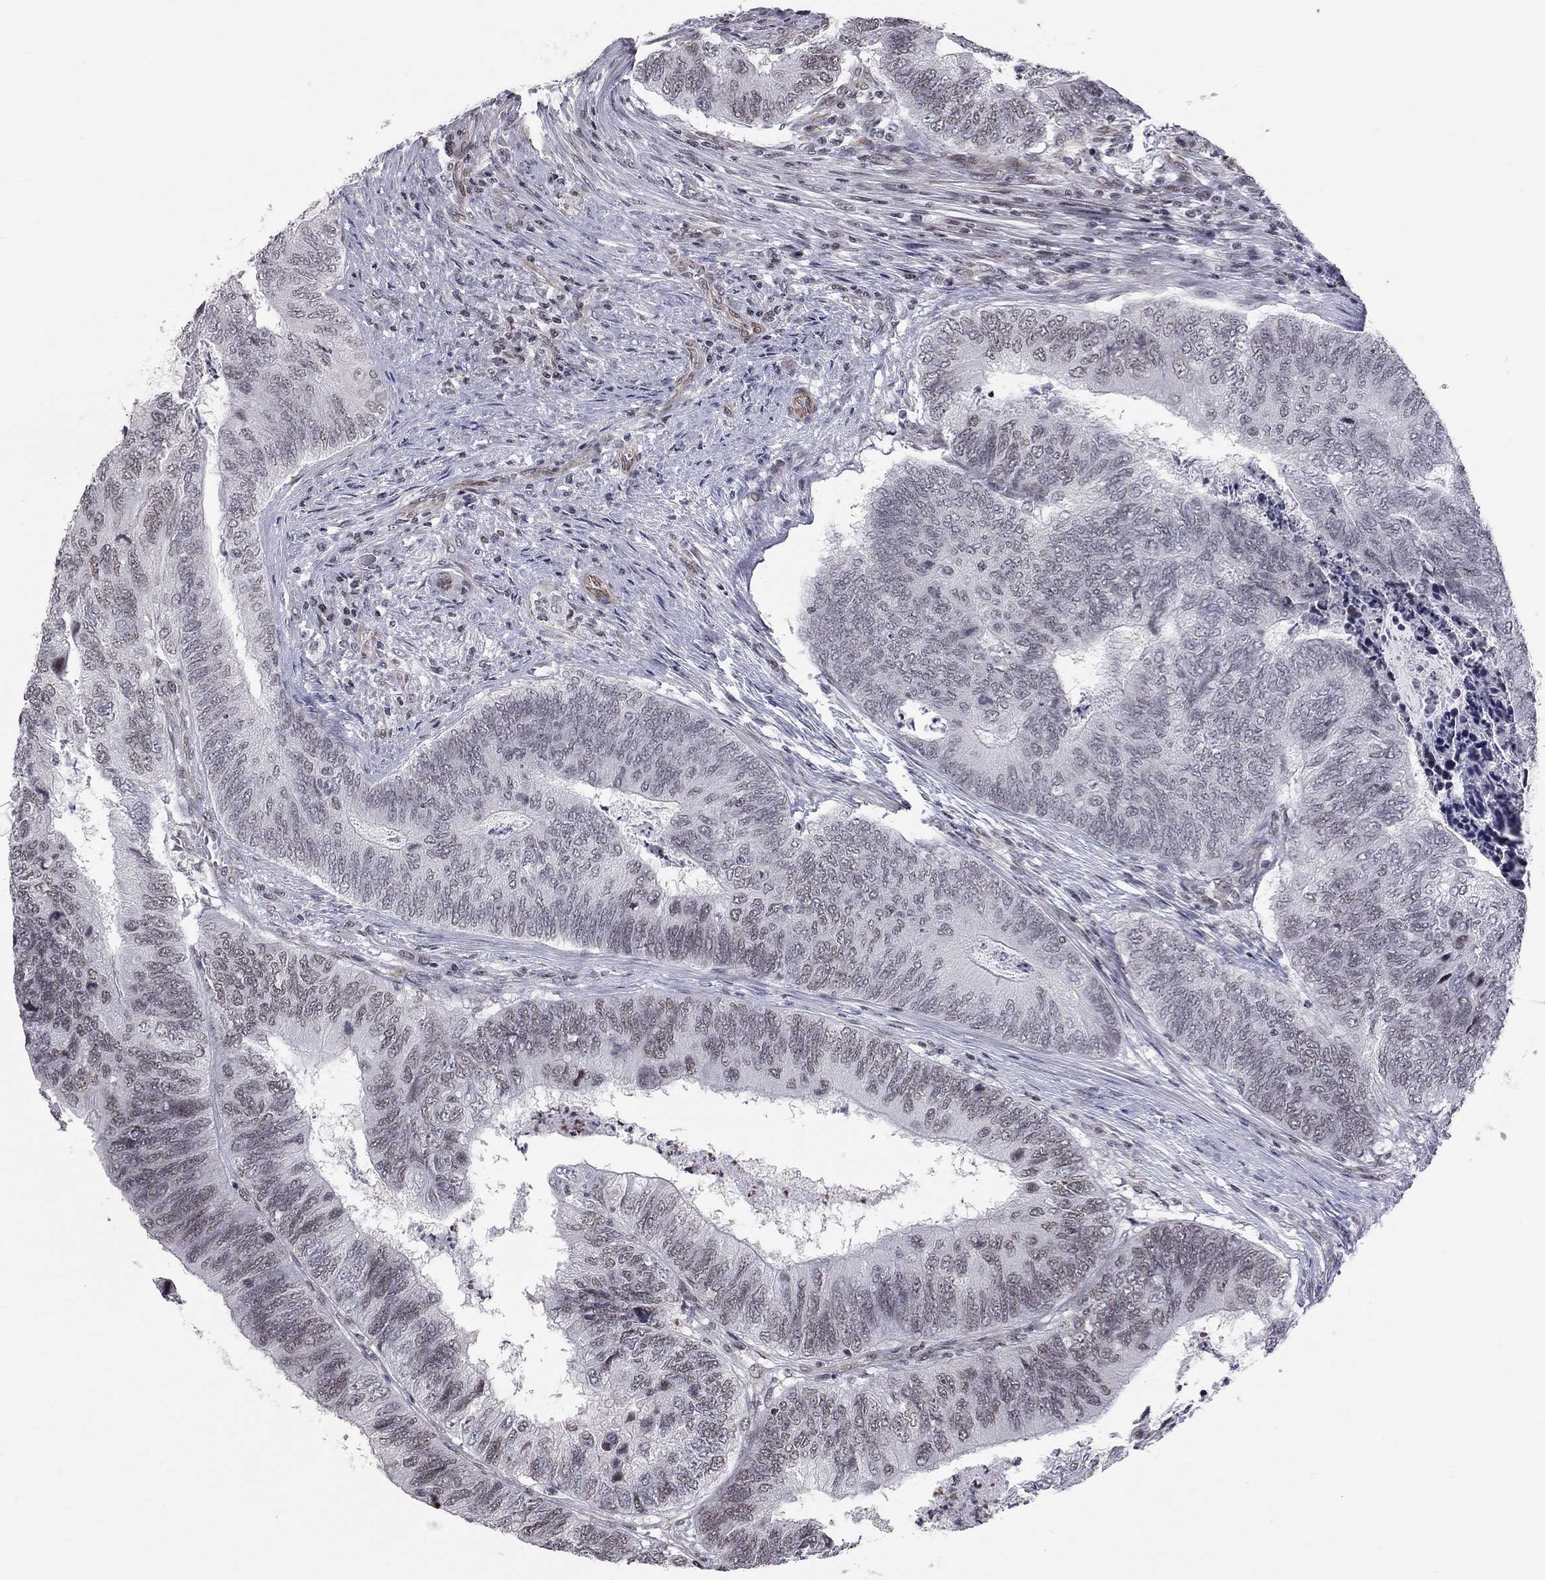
{"staining": {"intensity": "negative", "quantity": "none", "location": "none"}, "tissue": "colorectal cancer", "cell_type": "Tumor cells", "image_type": "cancer", "snomed": [{"axis": "morphology", "description": "Adenocarcinoma, NOS"}, {"axis": "topography", "description": "Colon"}], "caption": "There is no significant staining in tumor cells of colorectal cancer (adenocarcinoma).", "gene": "MTNR1B", "patient": {"sex": "female", "age": 67}}